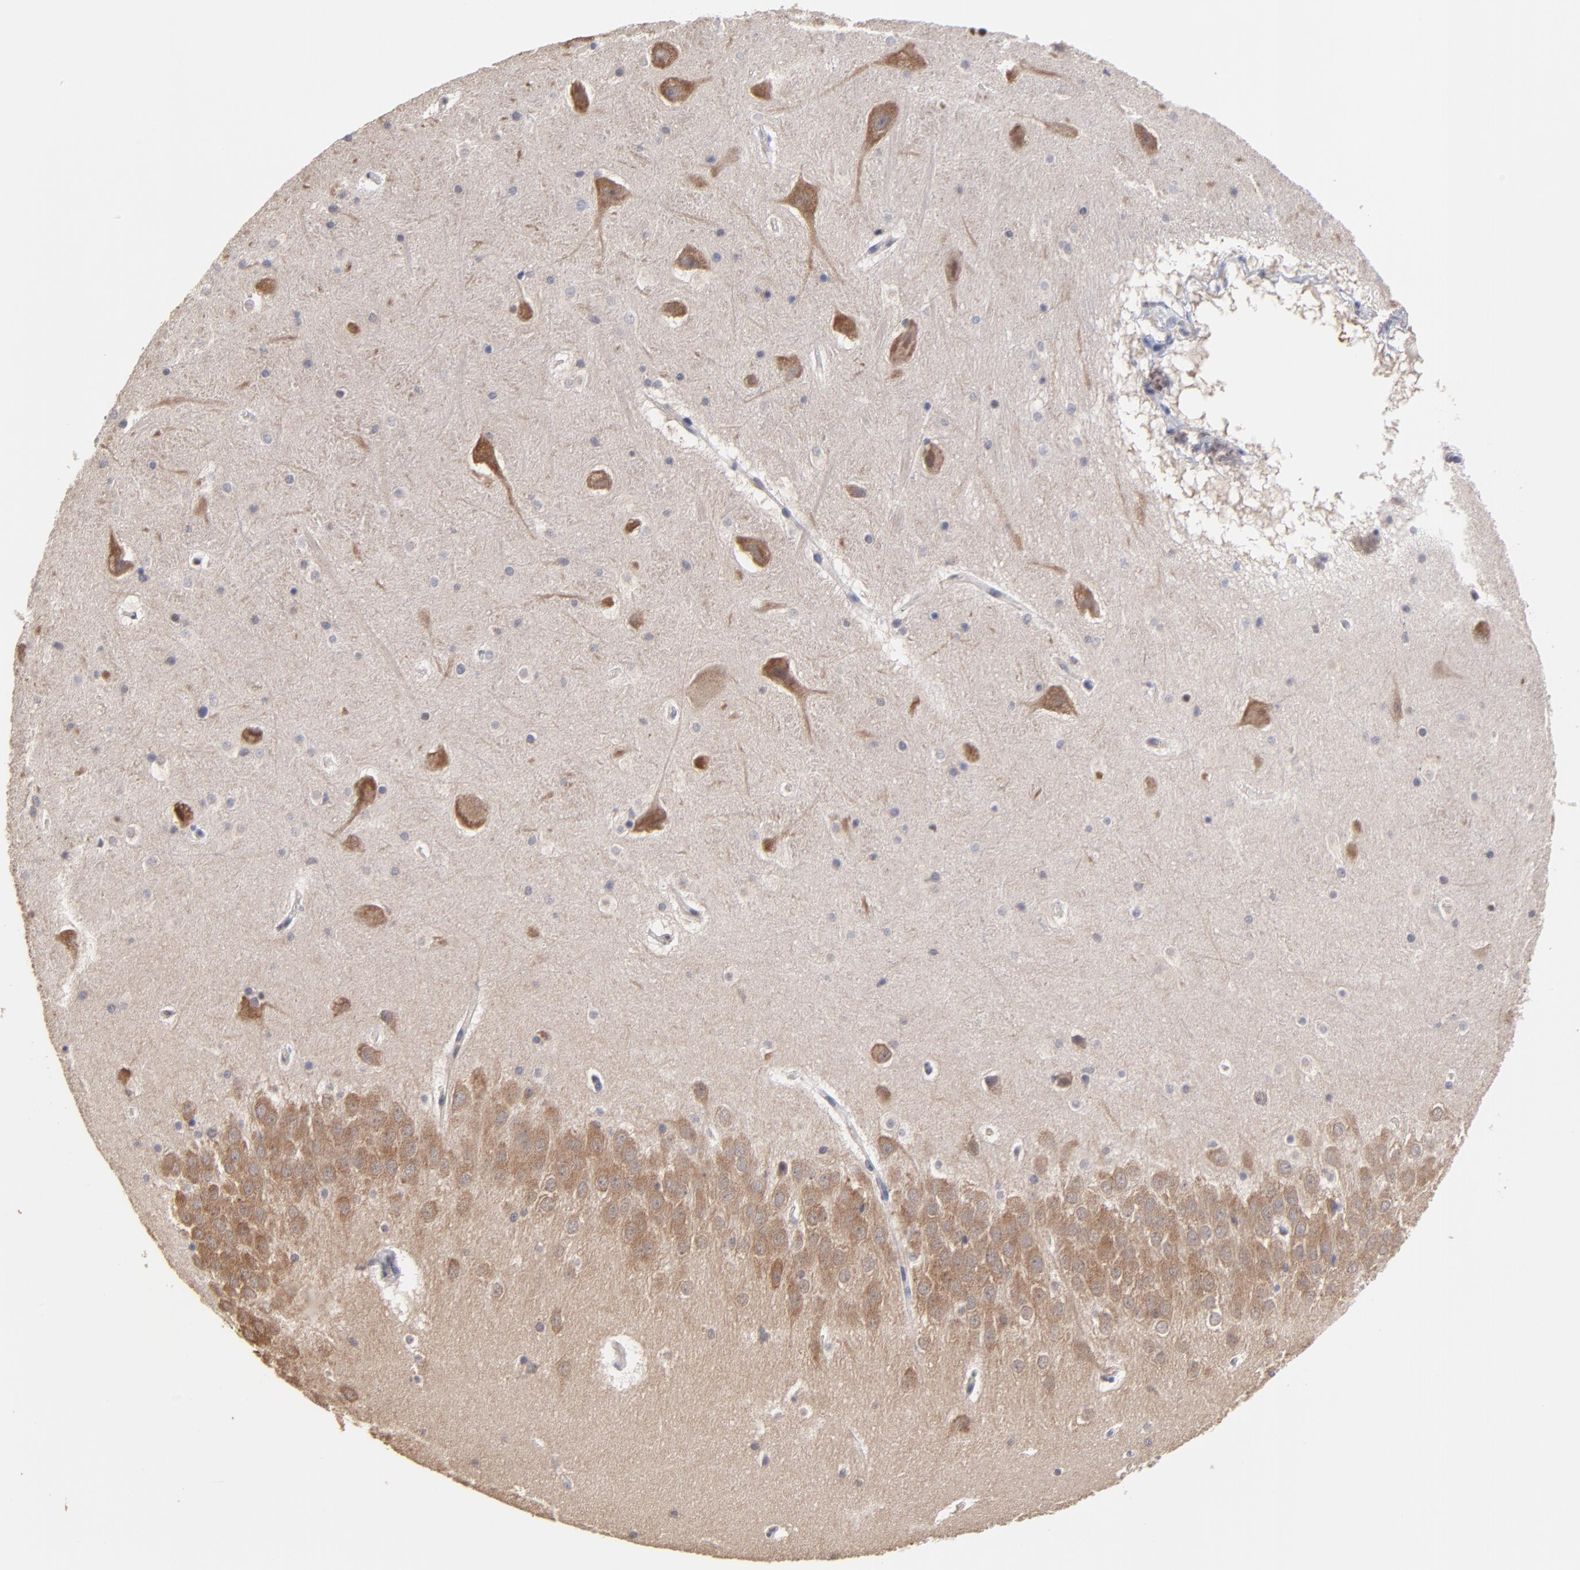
{"staining": {"intensity": "negative", "quantity": "none", "location": "none"}, "tissue": "hippocampus", "cell_type": "Glial cells", "image_type": "normal", "snomed": [{"axis": "morphology", "description": "Normal tissue, NOS"}, {"axis": "topography", "description": "Hippocampus"}], "caption": "Immunohistochemistry photomicrograph of benign hippocampus: hippocampus stained with DAB reveals no significant protein expression in glial cells.", "gene": "CCT2", "patient": {"sex": "male", "age": 45}}